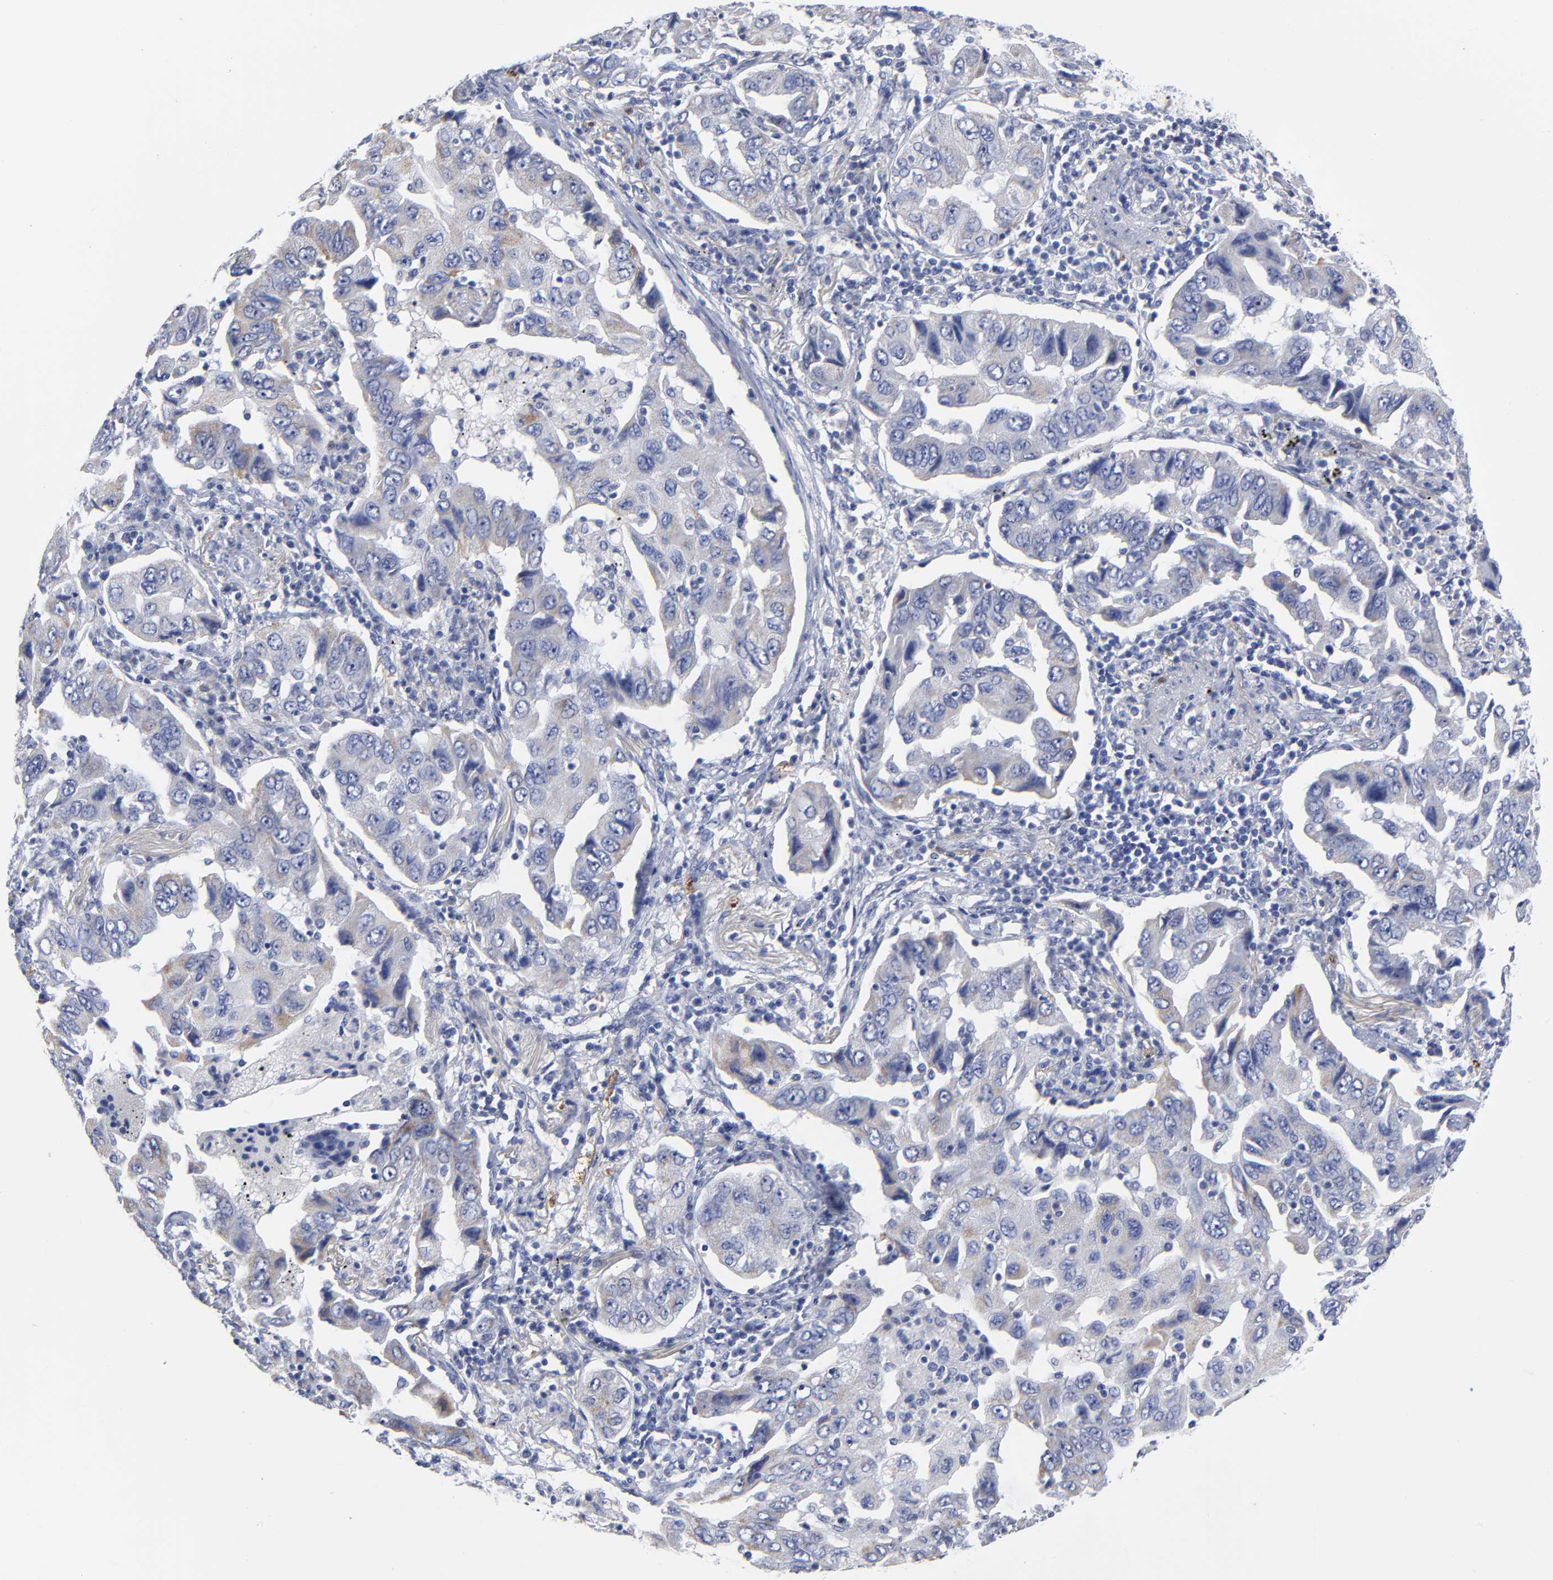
{"staining": {"intensity": "negative", "quantity": "none", "location": "none"}, "tissue": "lung cancer", "cell_type": "Tumor cells", "image_type": "cancer", "snomed": [{"axis": "morphology", "description": "Adenocarcinoma, NOS"}, {"axis": "topography", "description": "Lung"}], "caption": "Tumor cells are negative for protein expression in human lung adenocarcinoma.", "gene": "PTP4A1", "patient": {"sex": "female", "age": 65}}